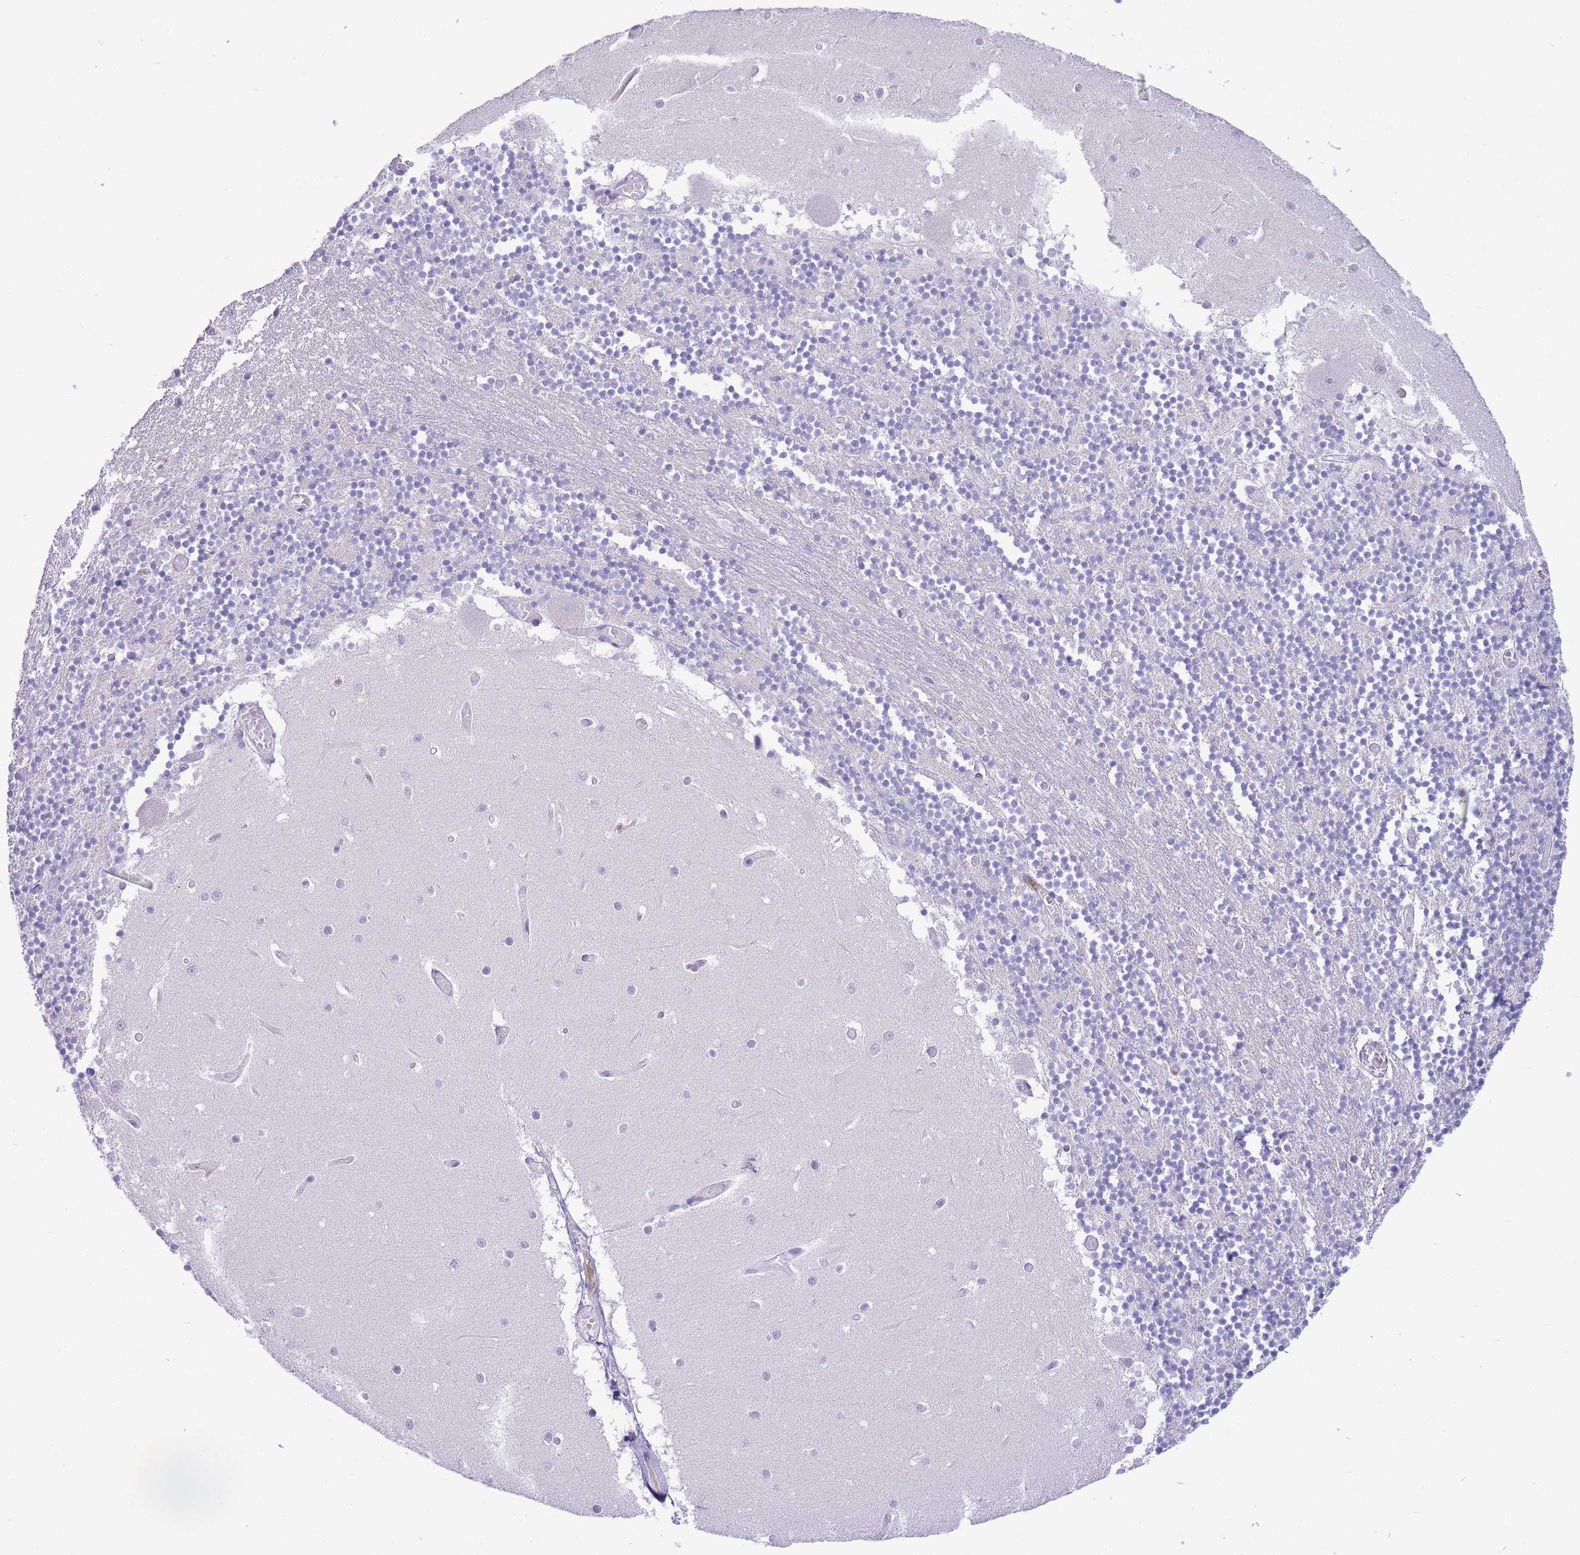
{"staining": {"intensity": "negative", "quantity": "none", "location": "none"}, "tissue": "cerebellum", "cell_type": "Cells in granular layer", "image_type": "normal", "snomed": [{"axis": "morphology", "description": "Normal tissue, NOS"}, {"axis": "topography", "description": "Cerebellum"}], "caption": "The photomicrograph shows no significant positivity in cells in granular layer of cerebellum.", "gene": "ASAP3", "patient": {"sex": "female", "age": 28}}